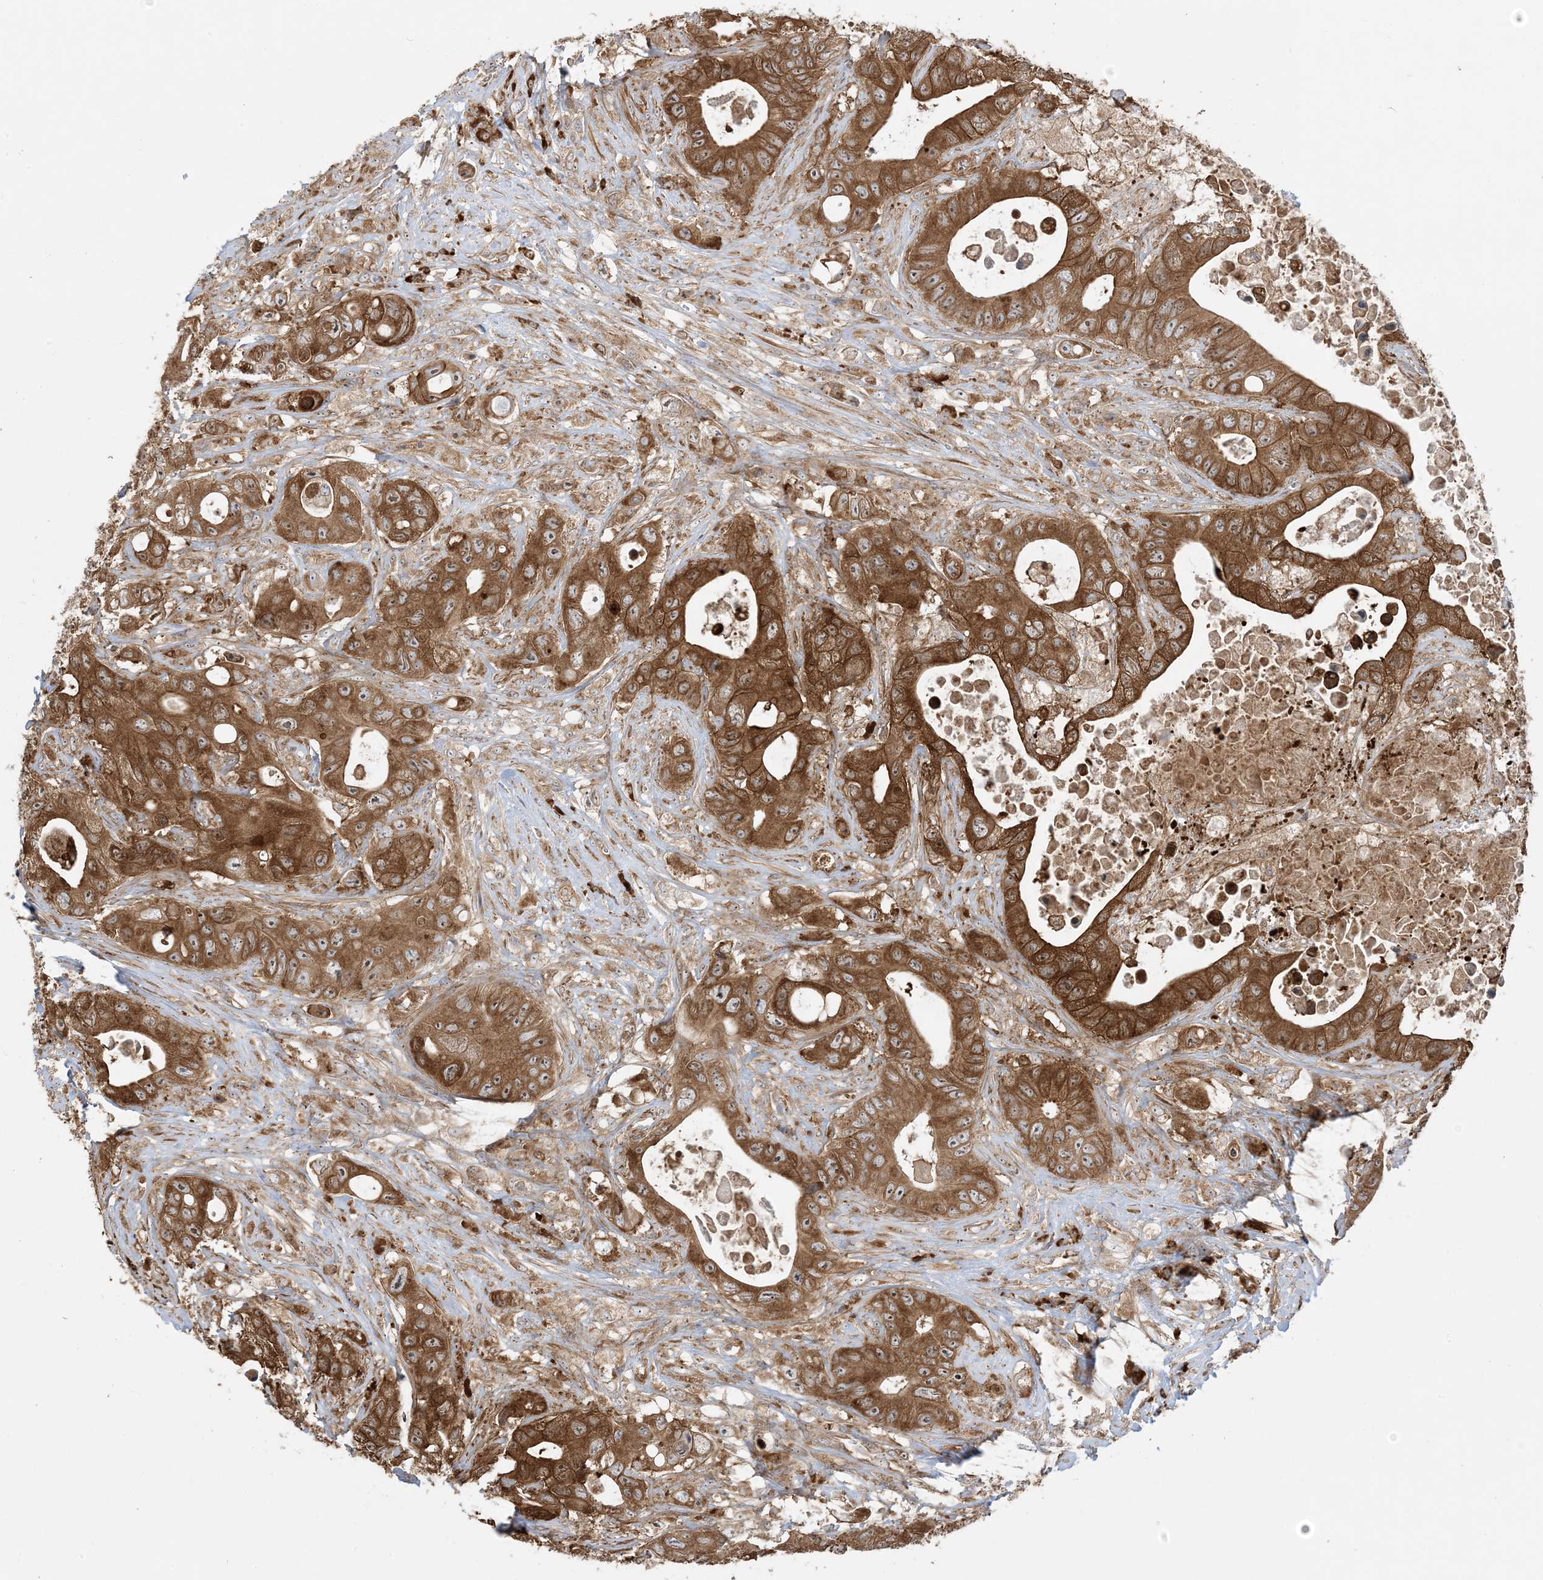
{"staining": {"intensity": "strong", "quantity": ">75%", "location": "cytoplasmic/membranous"}, "tissue": "colorectal cancer", "cell_type": "Tumor cells", "image_type": "cancer", "snomed": [{"axis": "morphology", "description": "Adenocarcinoma, NOS"}, {"axis": "topography", "description": "Colon"}], "caption": "Immunohistochemistry (DAB (3,3'-diaminobenzidine)) staining of colorectal adenocarcinoma shows strong cytoplasmic/membranous protein staining in approximately >75% of tumor cells.", "gene": "SRP72", "patient": {"sex": "female", "age": 46}}